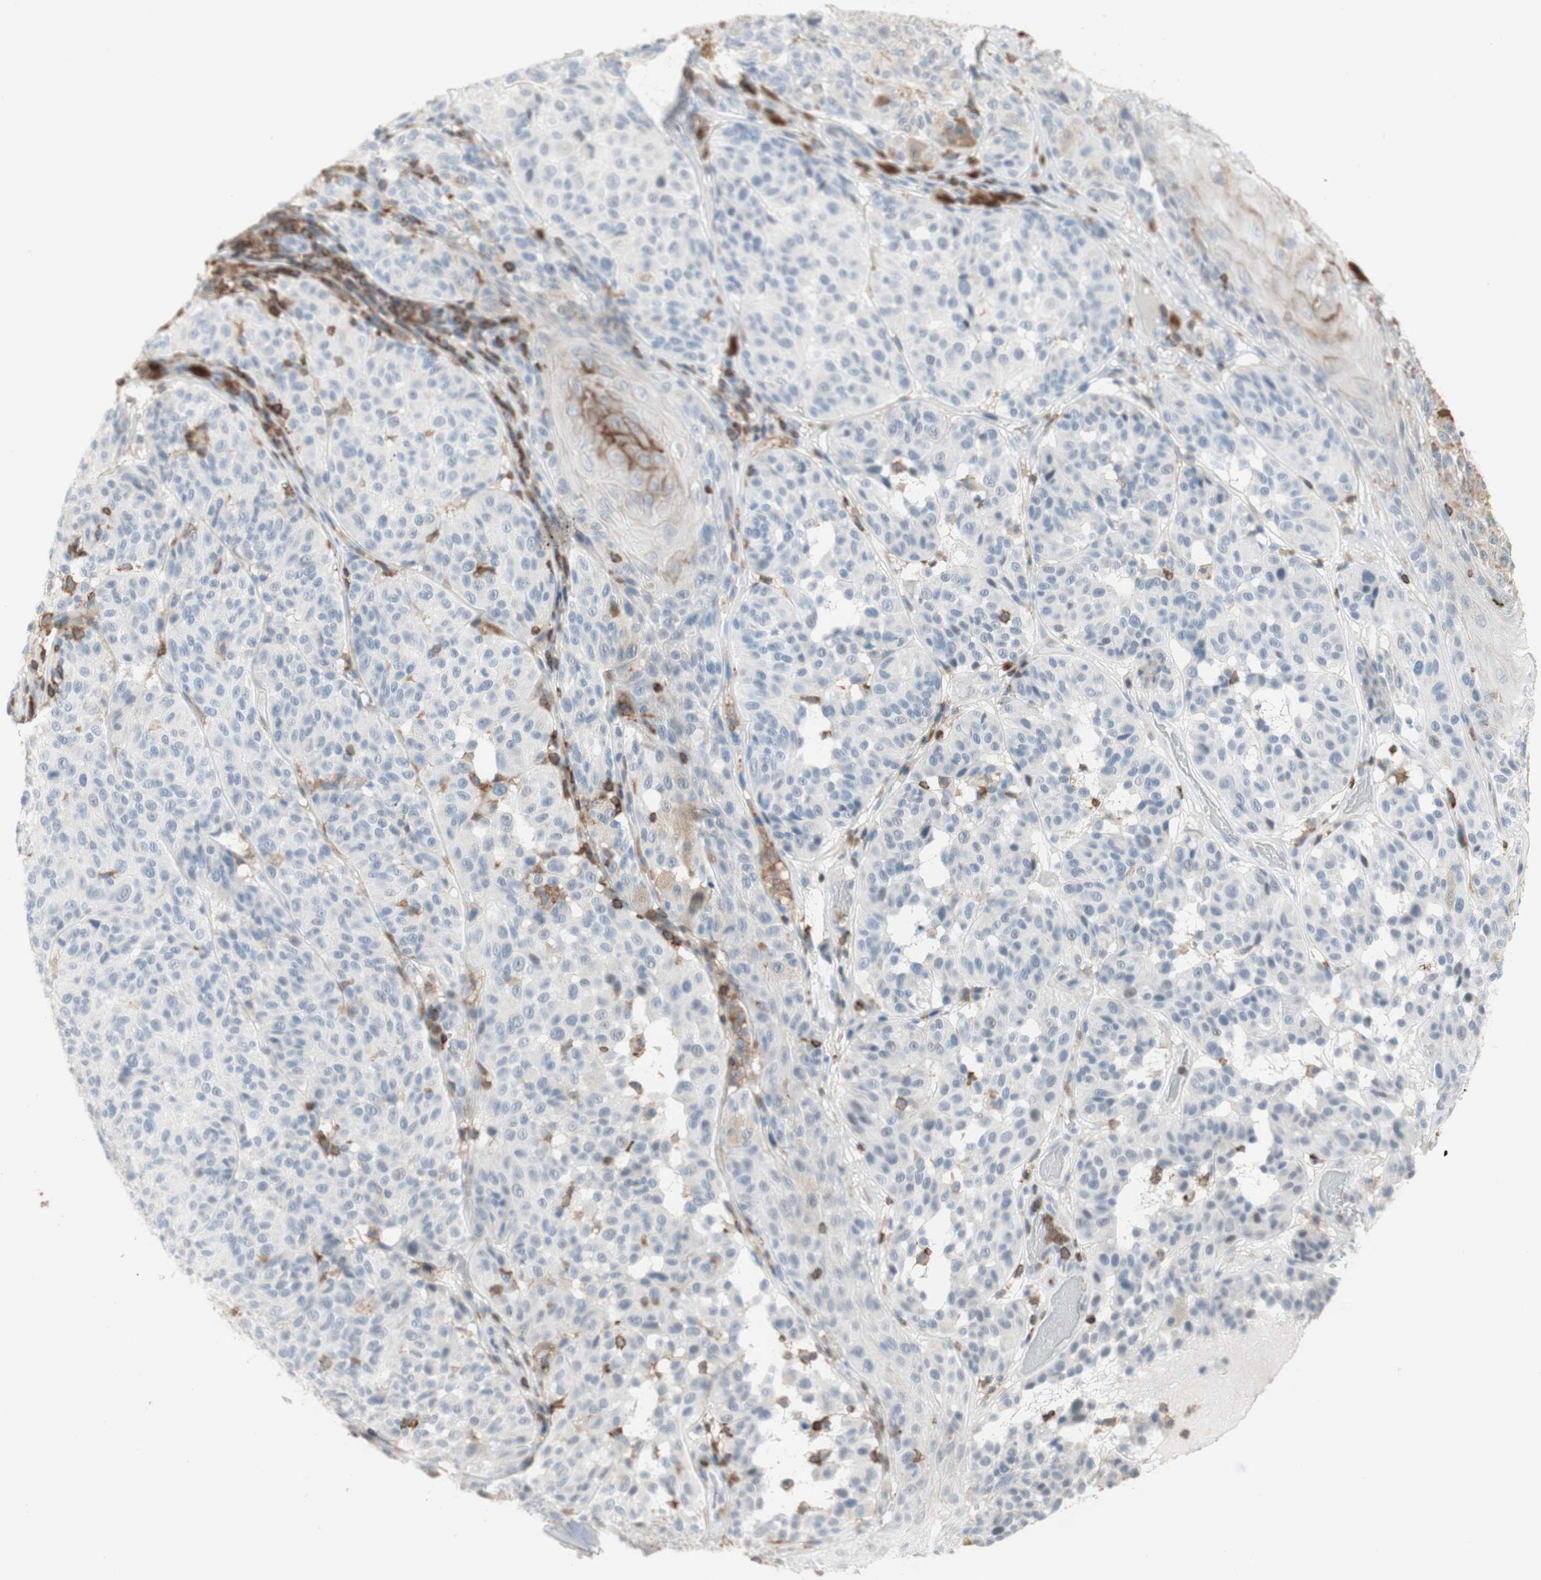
{"staining": {"intensity": "negative", "quantity": "none", "location": "none"}, "tissue": "melanoma", "cell_type": "Tumor cells", "image_type": "cancer", "snomed": [{"axis": "morphology", "description": "Malignant melanoma, NOS"}, {"axis": "topography", "description": "Skin"}], "caption": "An immunohistochemistry (IHC) histopathology image of melanoma is shown. There is no staining in tumor cells of melanoma. Brightfield microscopy of immunohistochemistry stained with DAB (3,3'-diaminobenzidine) (brown) and hematoxylin (blue), captured at high magnification.", "gene": "SPINK6", "patient": {"sex": "female", "age": 46}}